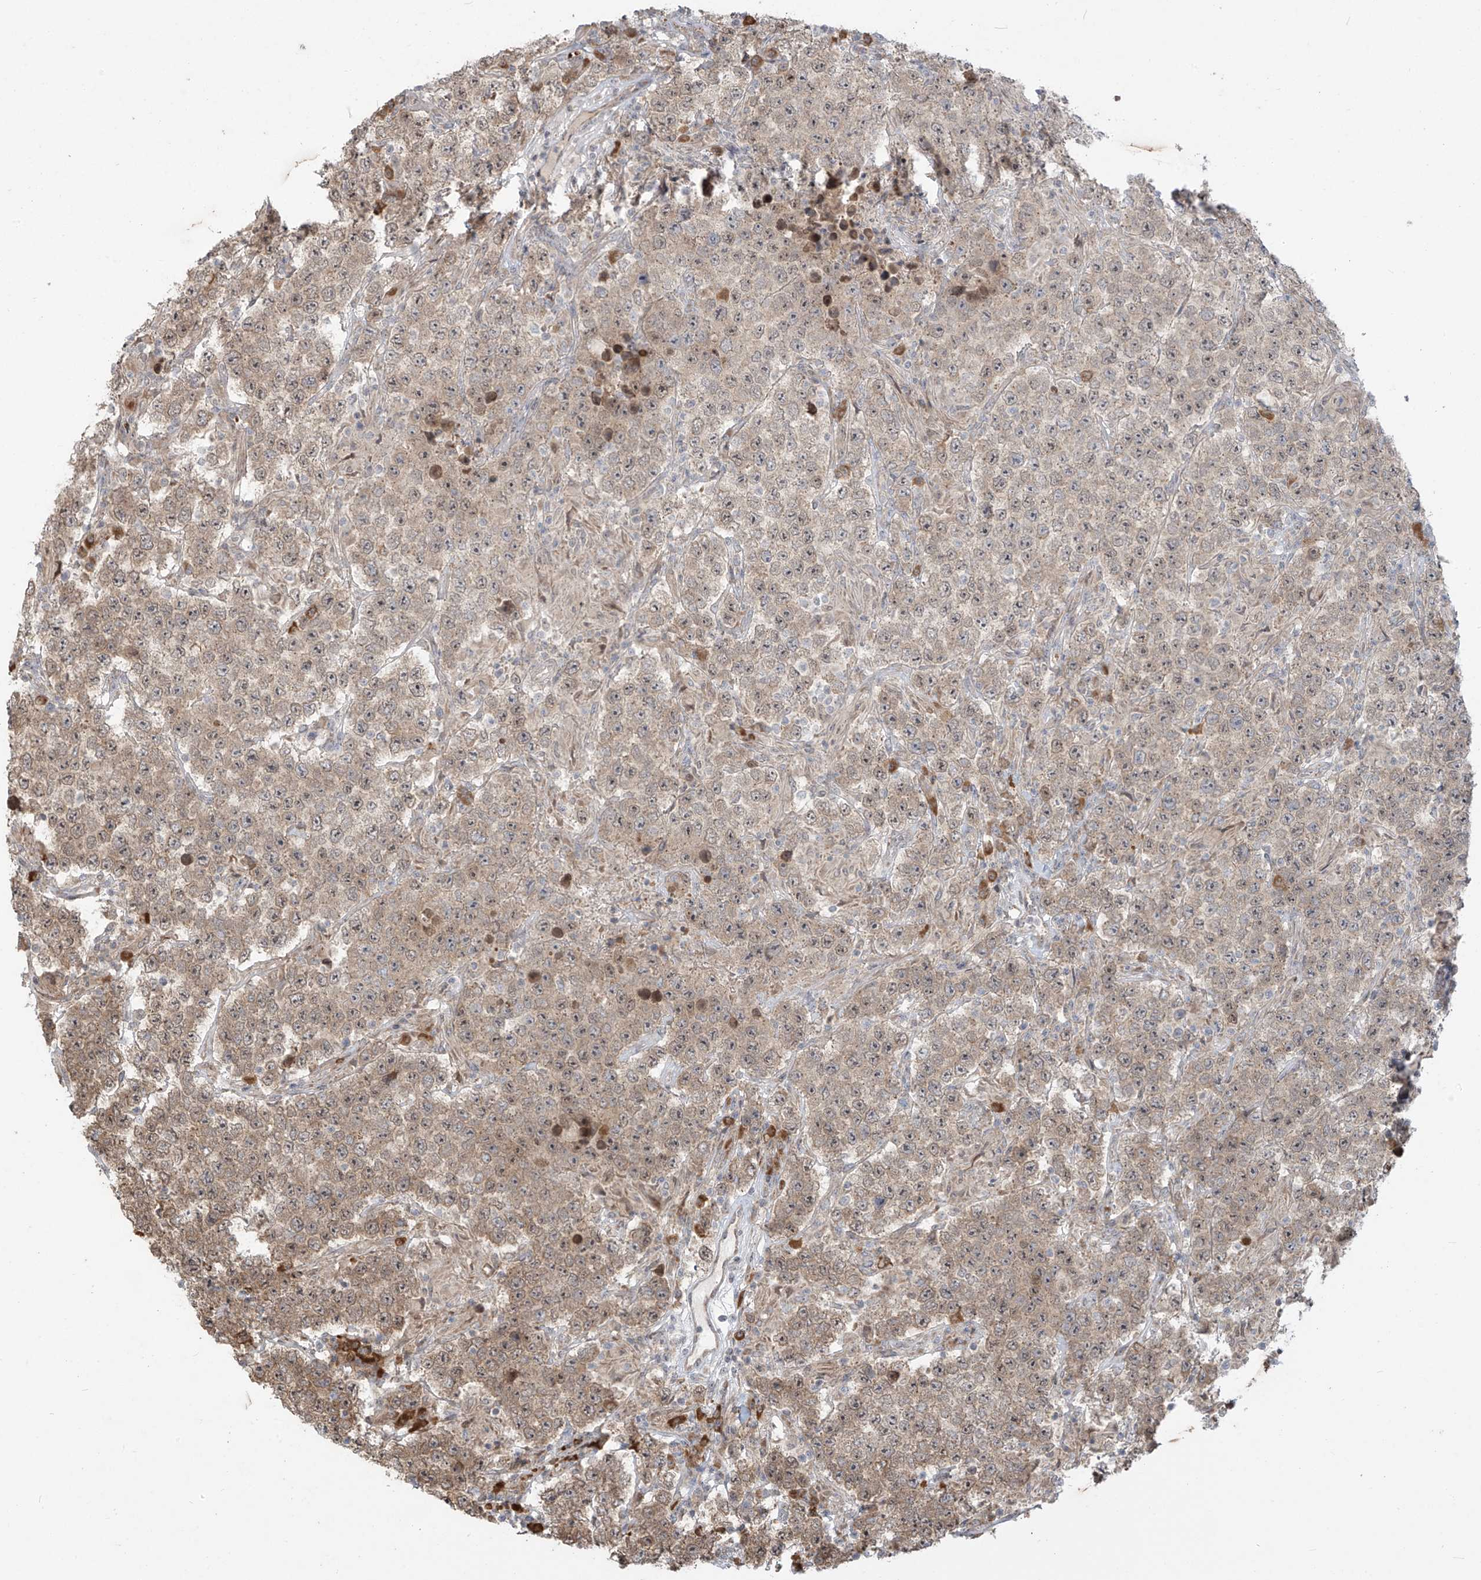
{"staining": {"intensity": "weak", "quantity": ">75%", "location": "cytoplasmic/membranous"}, "tissue": "testis cancer", "cell_type": "Tumor cells", "image_type": "cancer", "snomed": [{"axis": "morphology", "description": "Normal tissue, NOS"}, {"axis": "morphology", "description": "Urothelial carcinoma, High grade"}, {"axis": "morphology", "description": "Seminoma, NOS"}, {"axis": "morphology", "description": "Carcinoma, Embryonal, NOS"}, {"axis": "topography", "description": "Urinary bladder"}, {"axis": "topography", "description": "Testis"}], "caption": "Immunohistochemical staining of testis cancer exhibits weak cytoplasmic/membranous protein expression in about >75% of tumor cells. (Brightfield microscopy of DAB IHC at high magnification).", "gene": "PLEKHM3", "patient": {"sex": "male", "age": 41}}